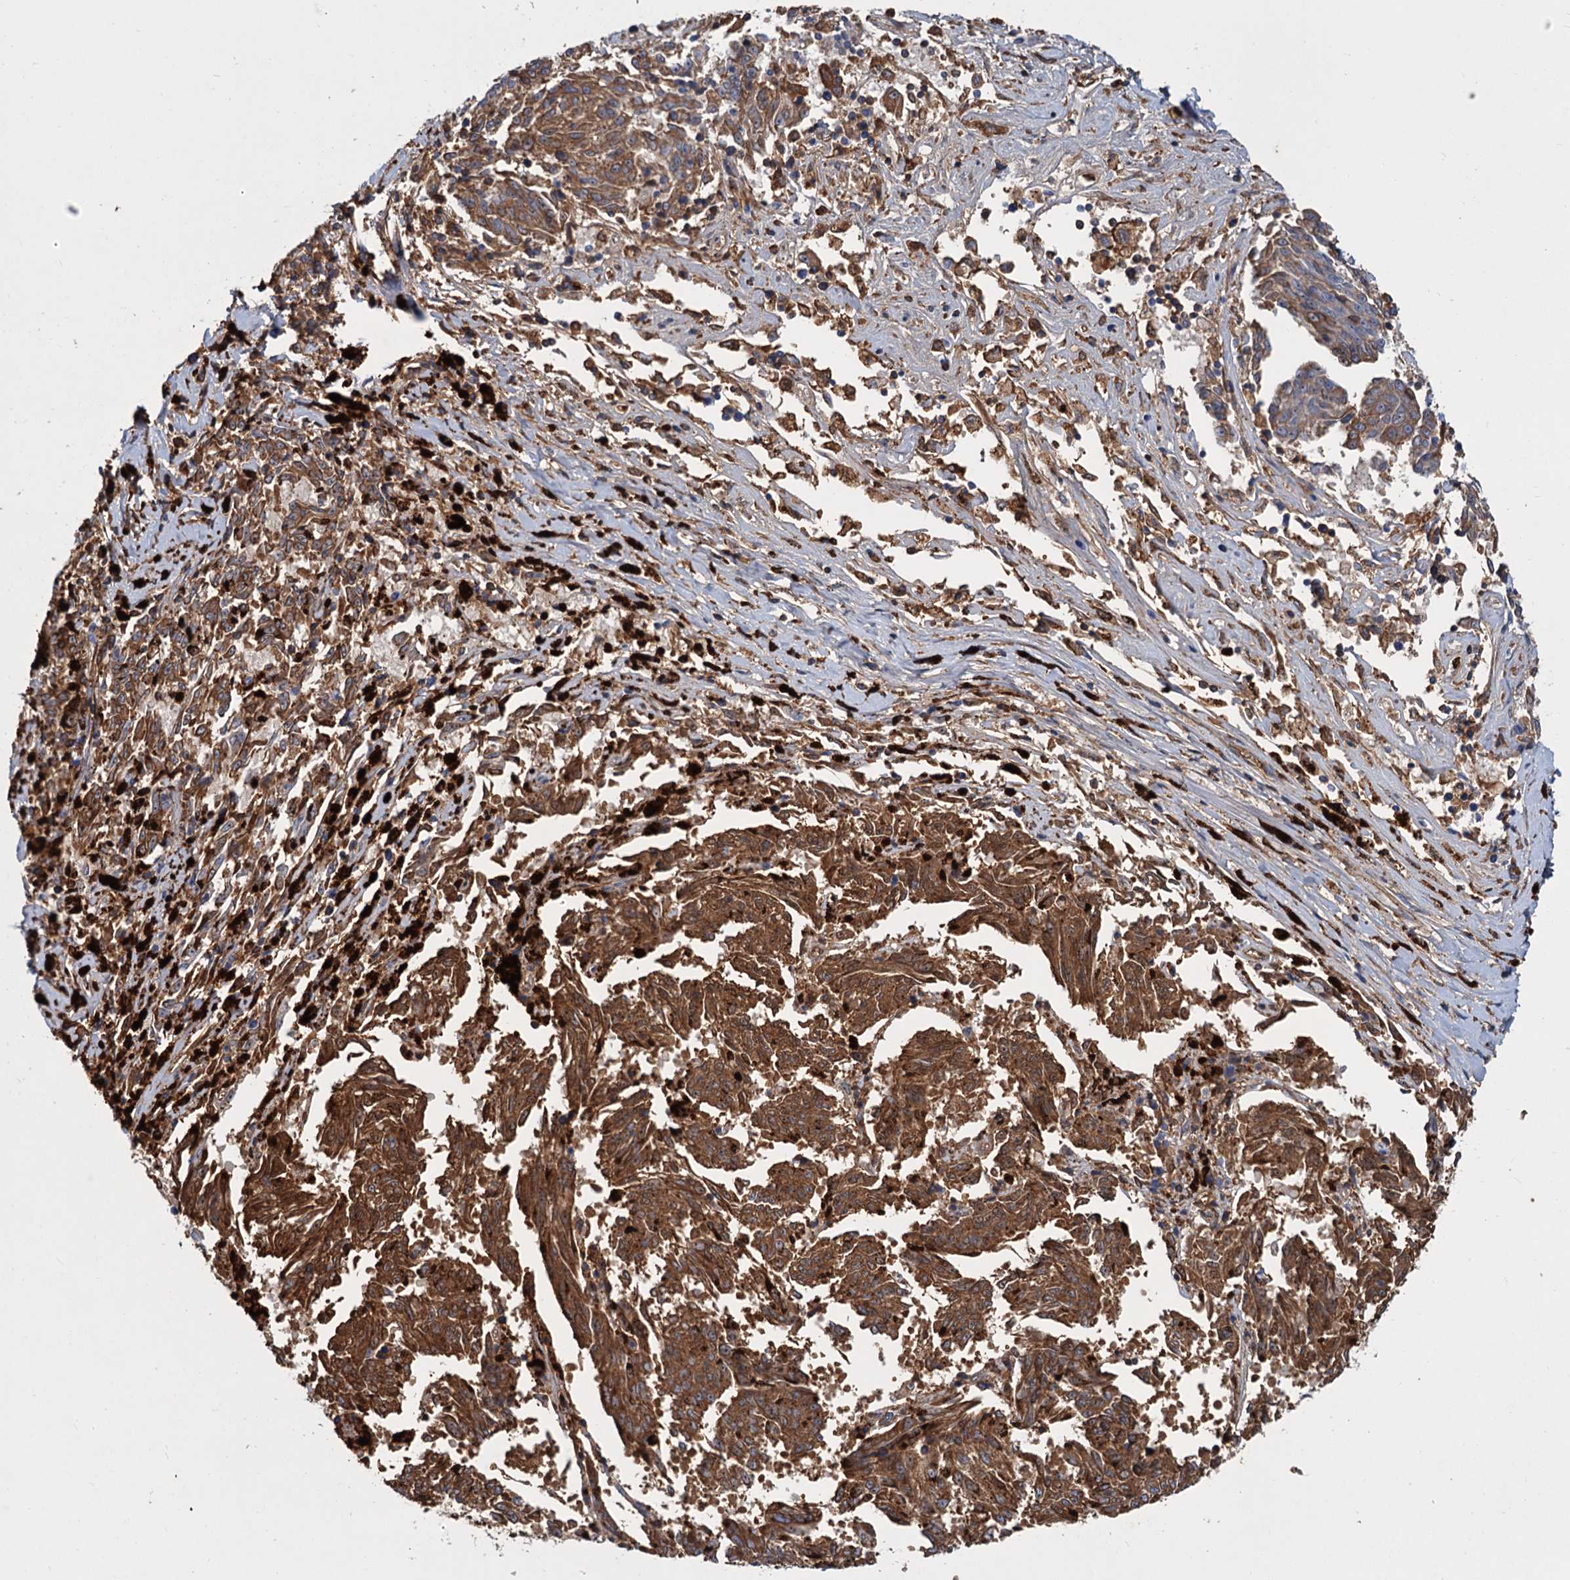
{"staining": {"intensity": "moderate", "quantity": ">75%", "location": "cytoplasmic/membranous"}, "tissue": "melanoma", "cell_type": "Tumor cells", "image_type": "cancer", "snomed": [{"axis": "morphology", "description": "Malignant melanoma, NOS"}, {"axis": "topography", "description": "Skin"}], "caption": "Malignant melanoma stained with a brown dye displays moderate cytoplasmic/membranous positive positivity in approximately >75% of tumor cells.", "gene": "CHRD", "patient": {"sex": "female", "age": 72}}